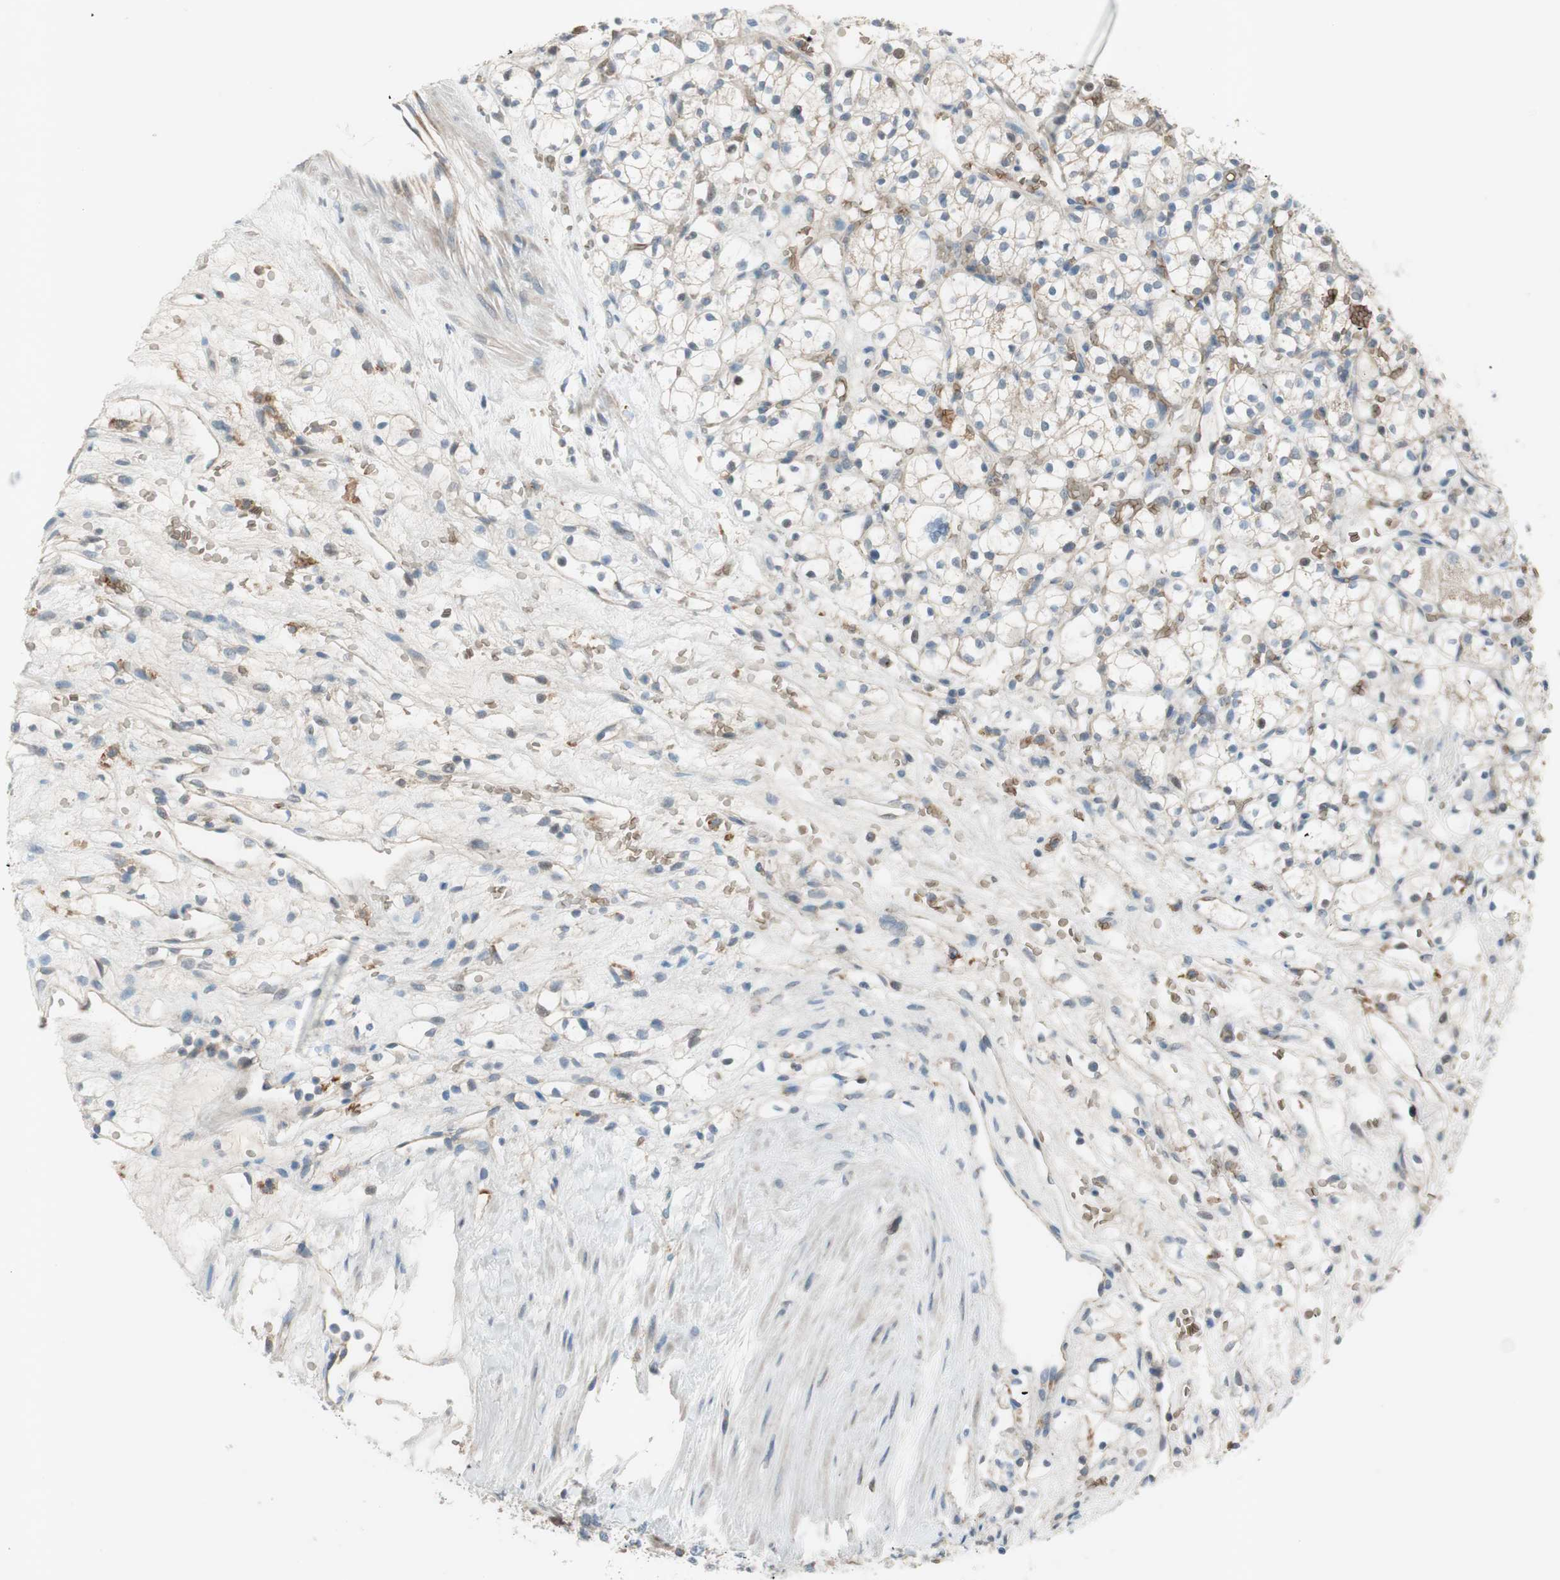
{"staining": {"intensity": "weak", "quantity": "<25%", "location": "cytoplasmic/membranous"}, "tissue": "renal cancer", "cell_type": "Tumor cells", "image_type": "cancer", "snomed": [{"axis": "morphology", "description": "Adenocarcinoma, NOS"}, {"axis": "topography", "description": "Kidney"}], "caption": "Immunohistochemistry of adenocarcinoma (renal) demonstrates no staining in tumor cells. (DAB (3,3'-diaminobenzidine) immunohistochemistry with hematoxylin counter stain).", "gene": "GYPC", "patient": {"sex": "female", "age": 60}}